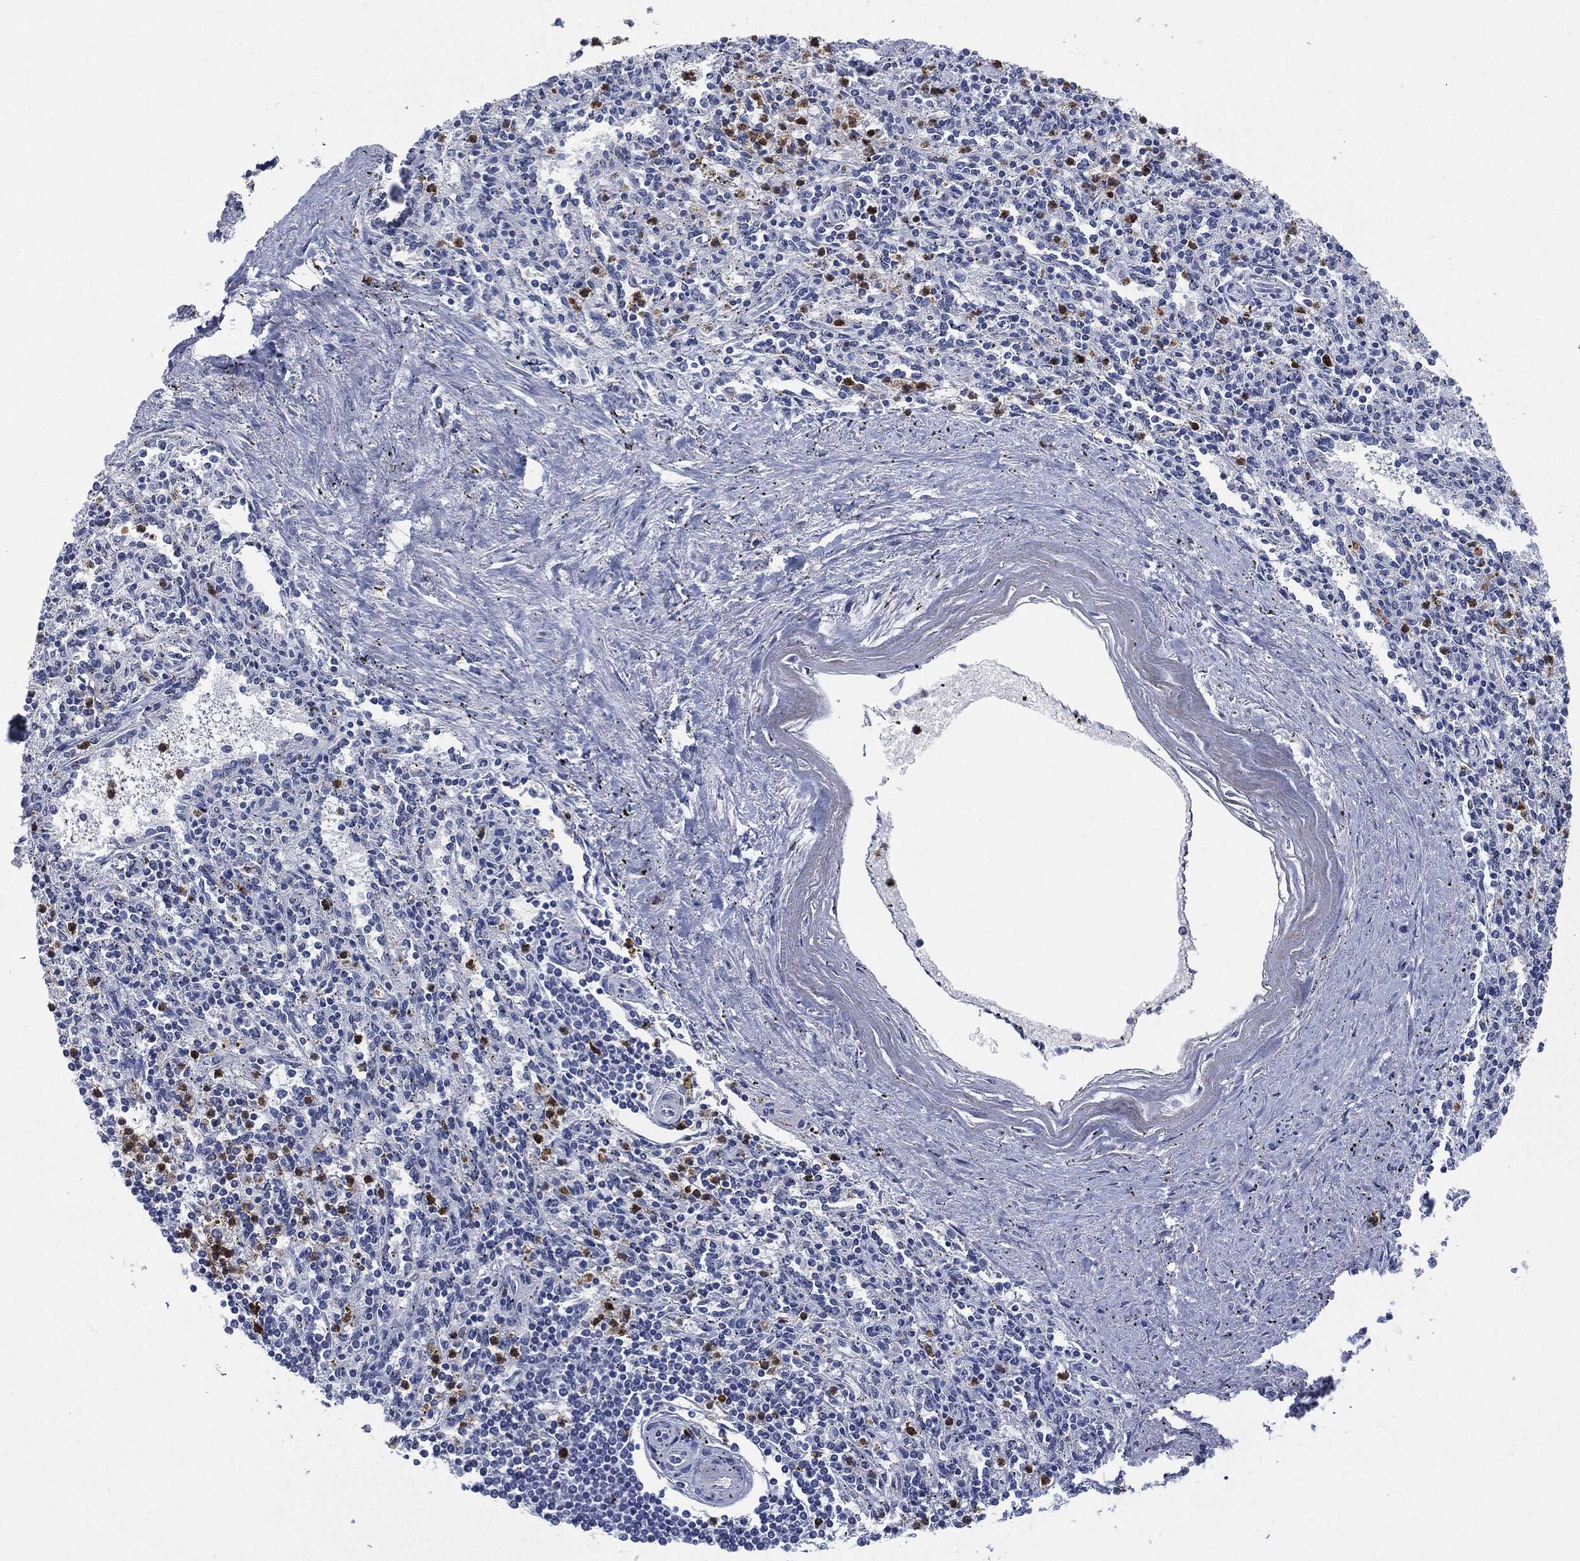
{"staining": {"intensity": "negative", "quantity": "none", "location": "none"}, "tissue": "spleen", "cell_type": "Cells in red pulp", "image_type": "normal", "snomed": [{"axis": "morphology", "description": "Normal tissue, NOS"}, {"axis": "topography", "description": "Spleen"}], "caption": "Immunohistochemistry micrograph of benign spleen: human spleen stained with DAB displays no significant protein expression in cells in red pulp. (DAB (3,3'-diaminobenzidine) immunohistochemistry with hematoxylin counter stain).", "gene": "CEACAM8", "patient": {"sex": "male", "age": 69}}